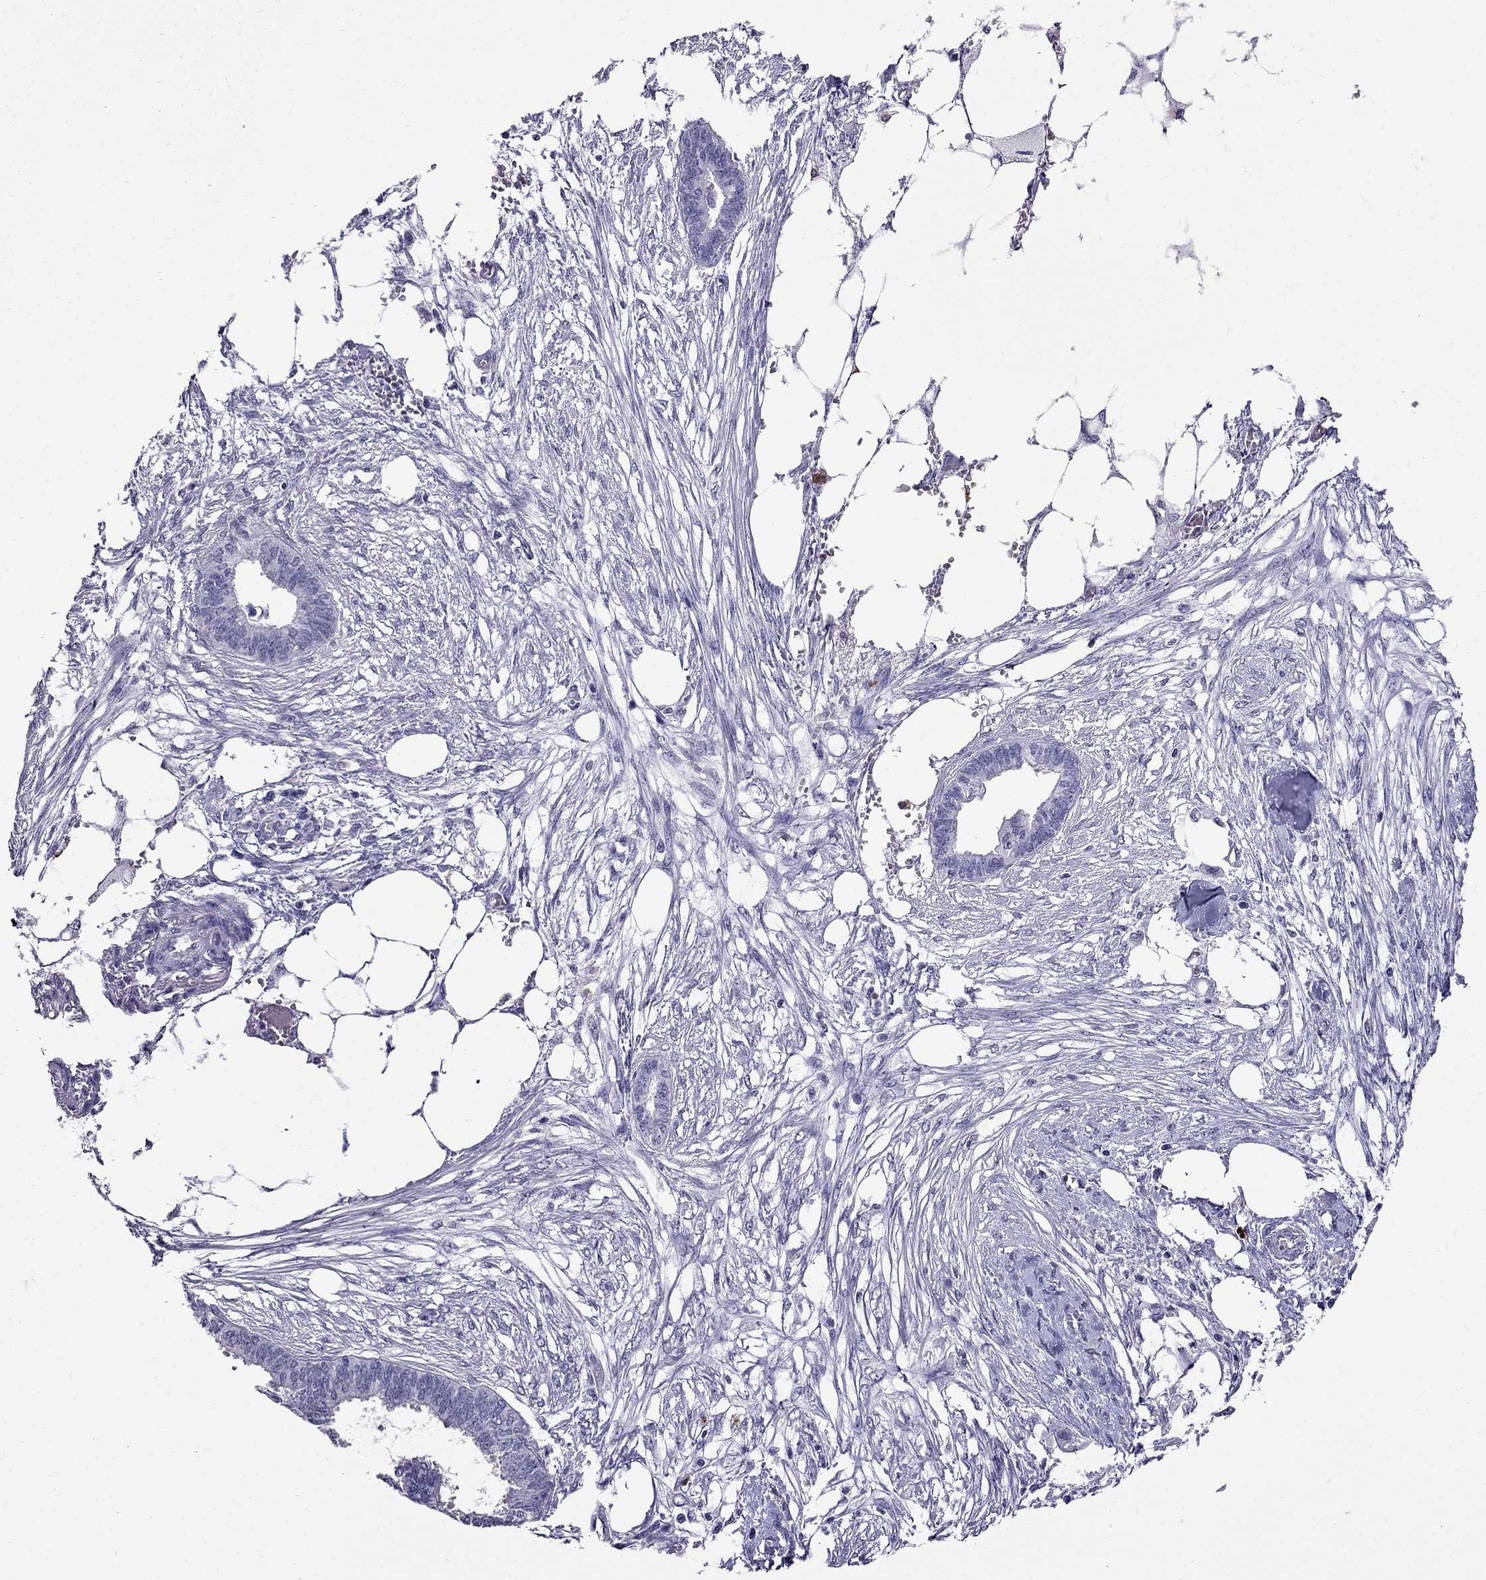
{"staining": {"intensity": "negative", "quantity": "none", "location": "none"}, "tissue": "endometrial cancer", "cell_type": "Tumor cells", "image_type": "cancer", "snomed": [{"axis": "morphology", "description": "Adenocarcinoma, NOS"}, {"axis": "morphology", "description": "Adenocarcinoma, metastatic, NOS"}, {"axis": "topography", "description": "Adipose tissue"}, {"axis": "topography", "description": "Endometrium"}], "caption": "Immunohistochemistry (IHC) histopathology image of neoplastic tissue: endometrial cancer (adenocarcinoma) stained with DAB exhibits no significant protein positivity in tumor cells.", "gene": "OLFM4", "patient": {"sex": "female", "age": 67}}